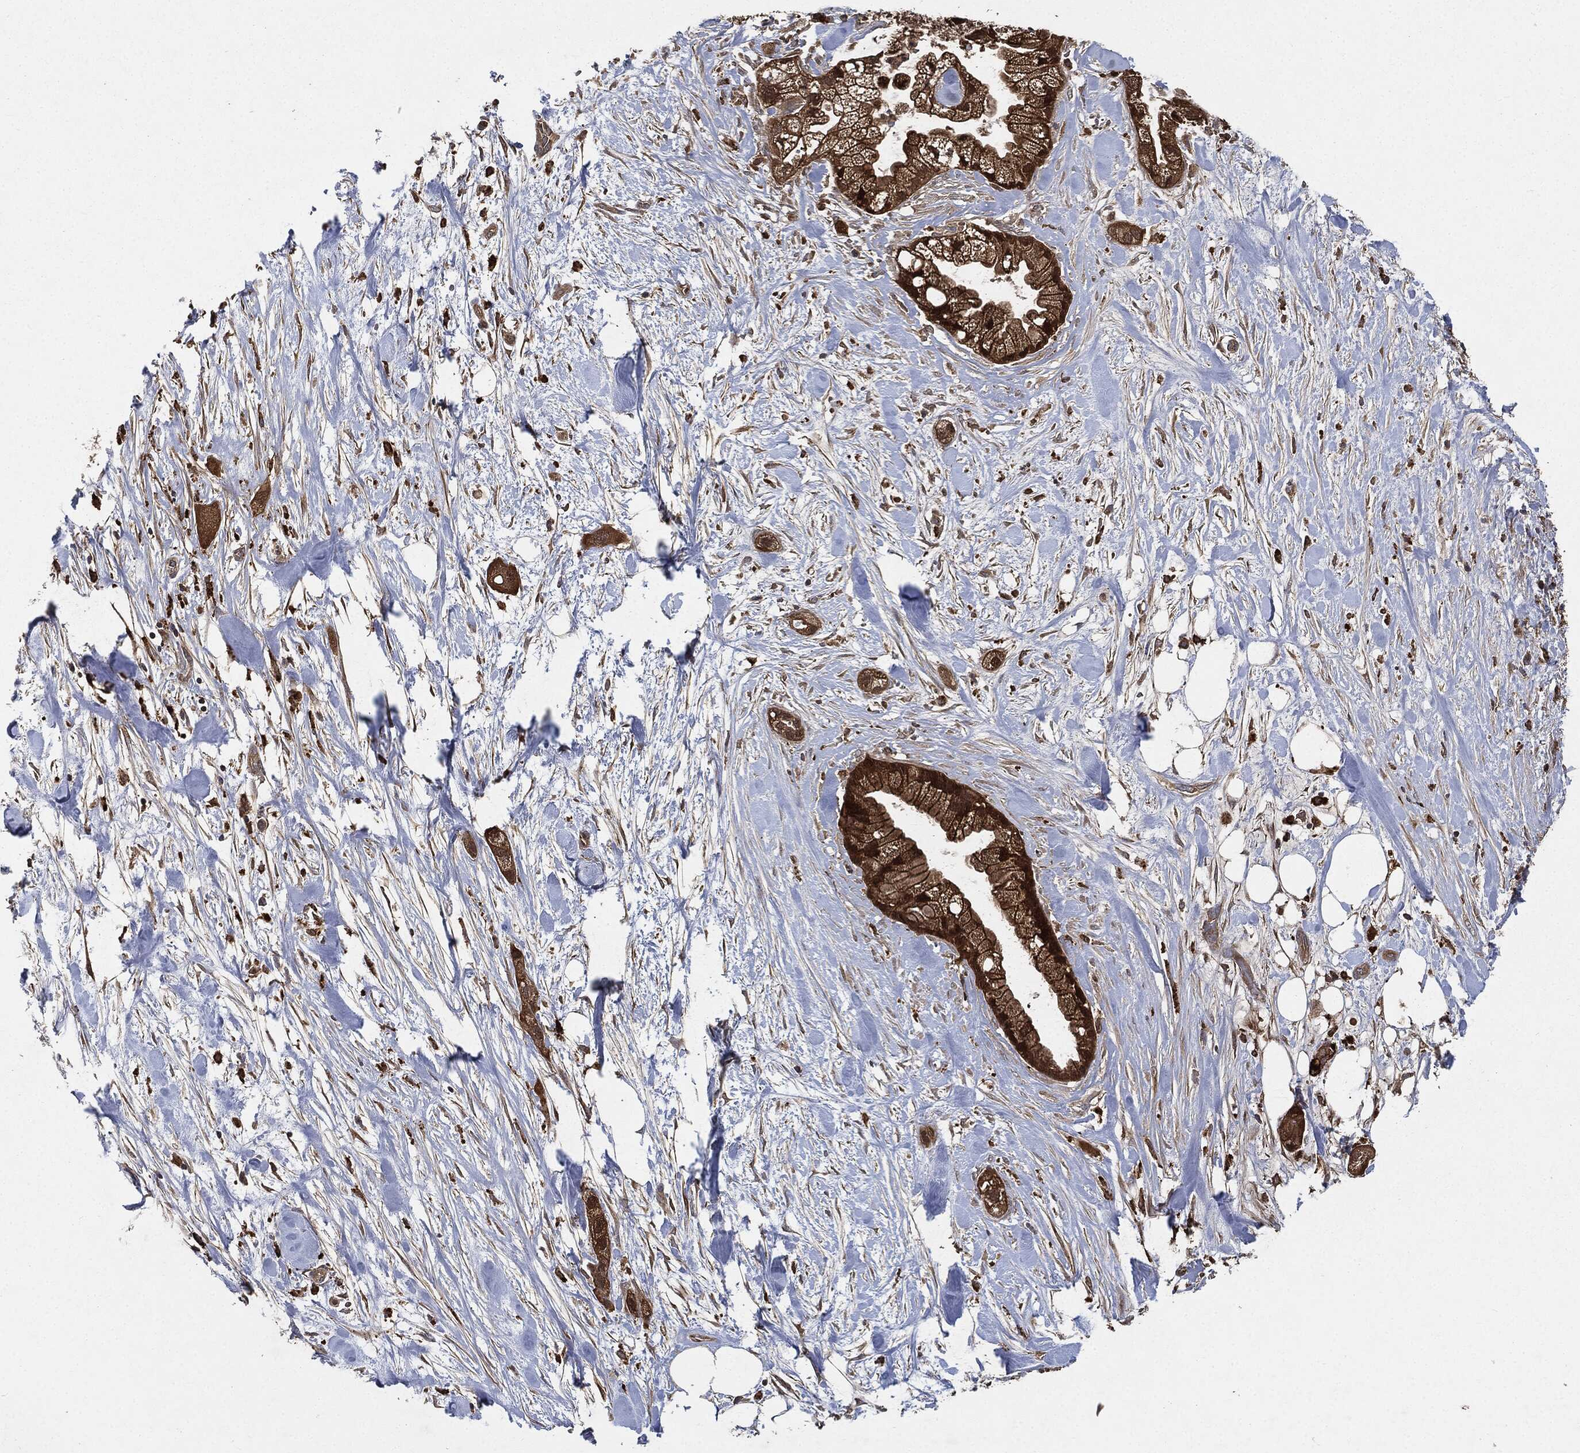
{"staining": {"intensity": "strong", "quantity": ">75%", "location": "cytoplasmic/membranous"}, "tissue": "pancreatic cancer", "cell_type": "Tumor cells", "image_type": "cancer", "snomed": [{"axis": "morphology", "description": "Adenocarcinoma, NOS"}, {"axis": "topography", "description": "Pancreas"}], "caption": "Immunohistochemistry (IHC) image of human pancreatic cancer (adenocarcinoma) stained for a protein (brown), which reveals high levels of strong cytoplasmic/membranous expression in about >75% of tumor cells.", "gene": "BRAF", "patient": {"sex": "male", "age": 44}}